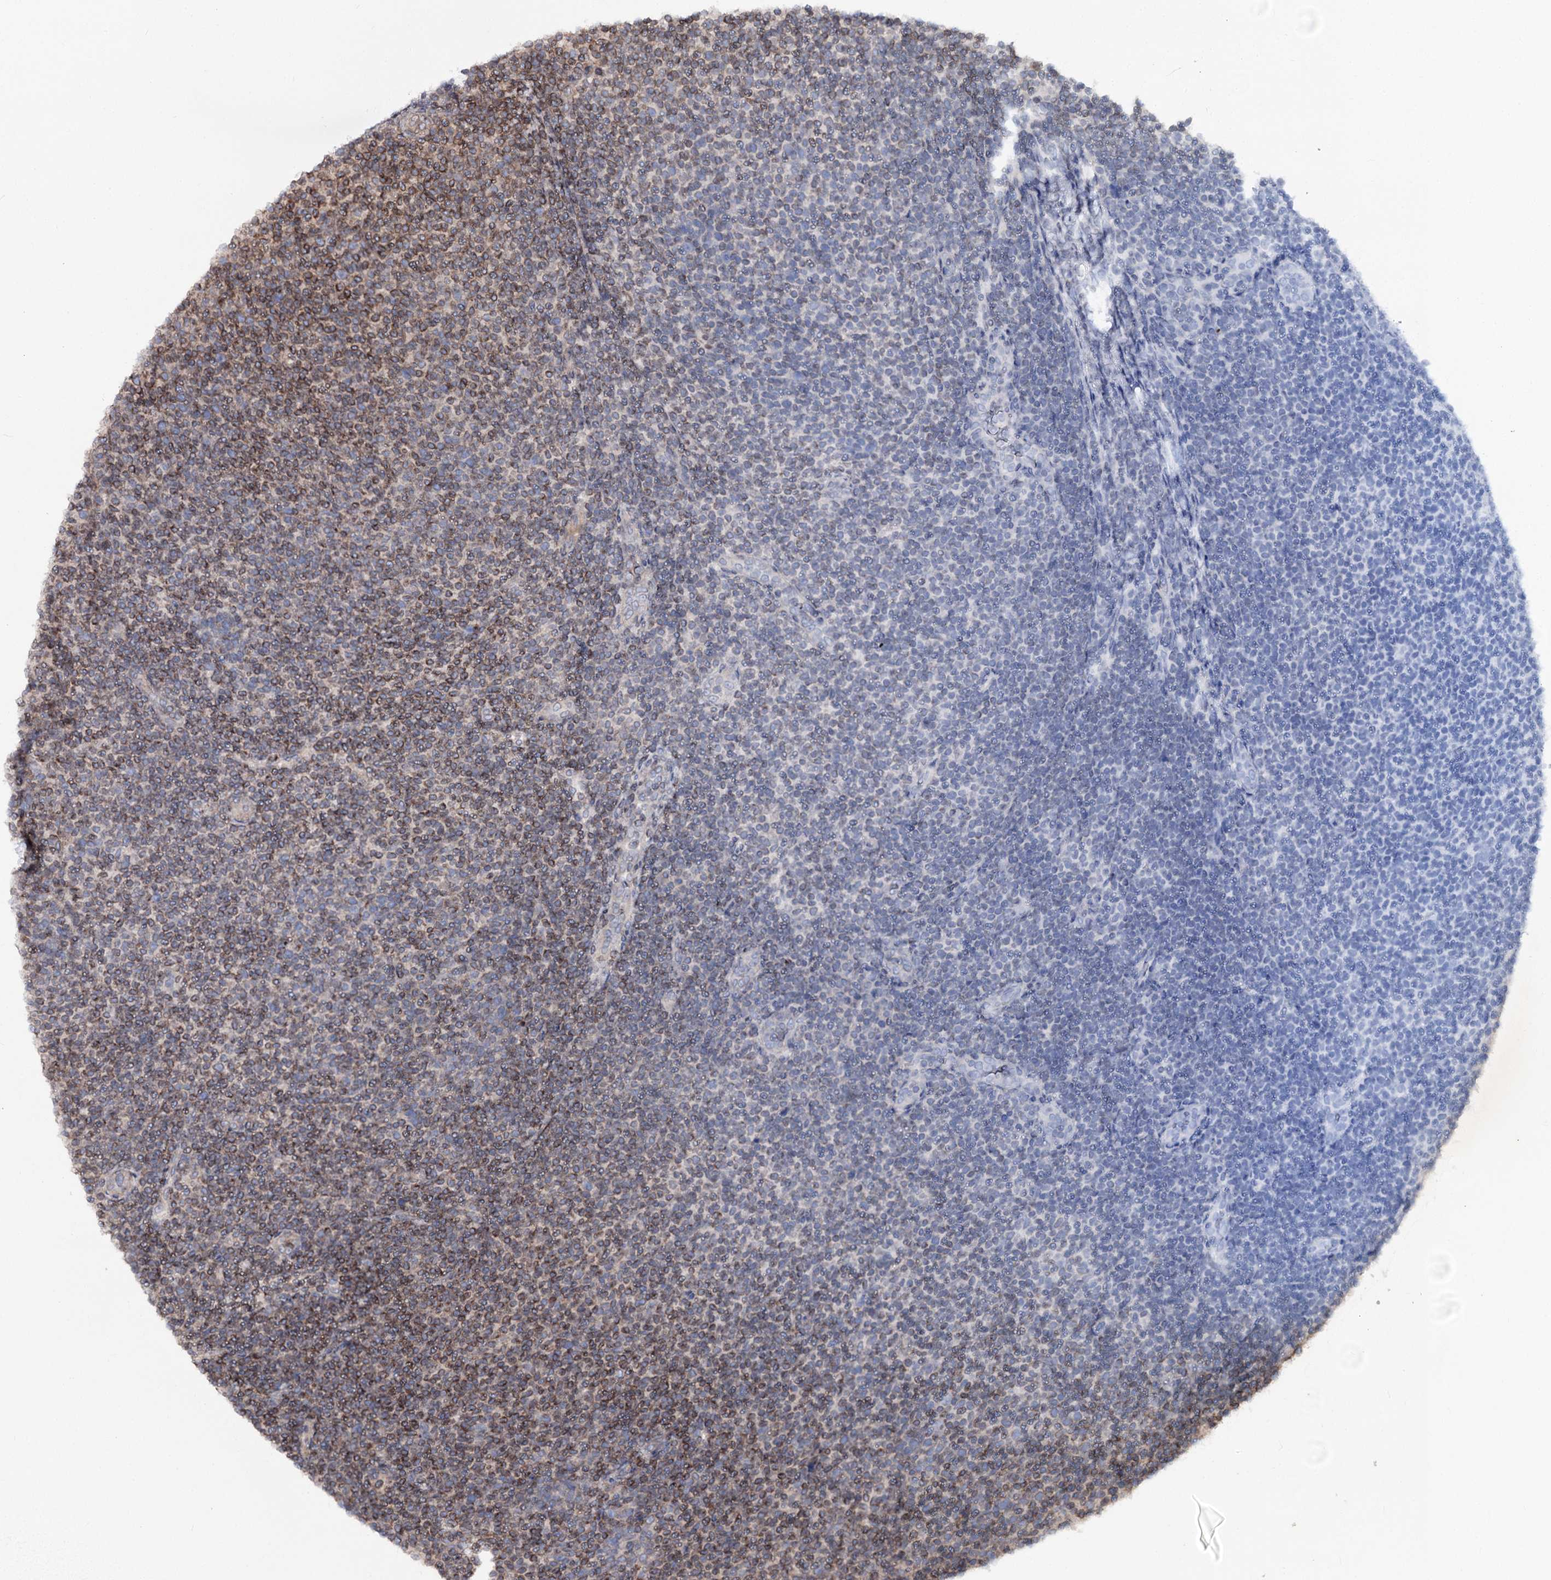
{"staining": {"intensity": "moderate", "quantity": "25%-75%", "location": "cytoplasmic/membranous"}, "tissue": "lymphoma", "cell_type": "Tumor cells", "image_type": "cancer", "snomed": [{"axis": "morphology", "description": "Malignant lymphoma, non-Hodgkin's type, Low grade"}, {"axis": "topography", "description": "Lymph node"}], "caption": "An image of human lymphoma stained for a protein shows moderate cytoplasmic/membranous brown staining in tumor cells.", "gene": "FGFR1OP2", "patient": {"sex": "male", "age": 66}}